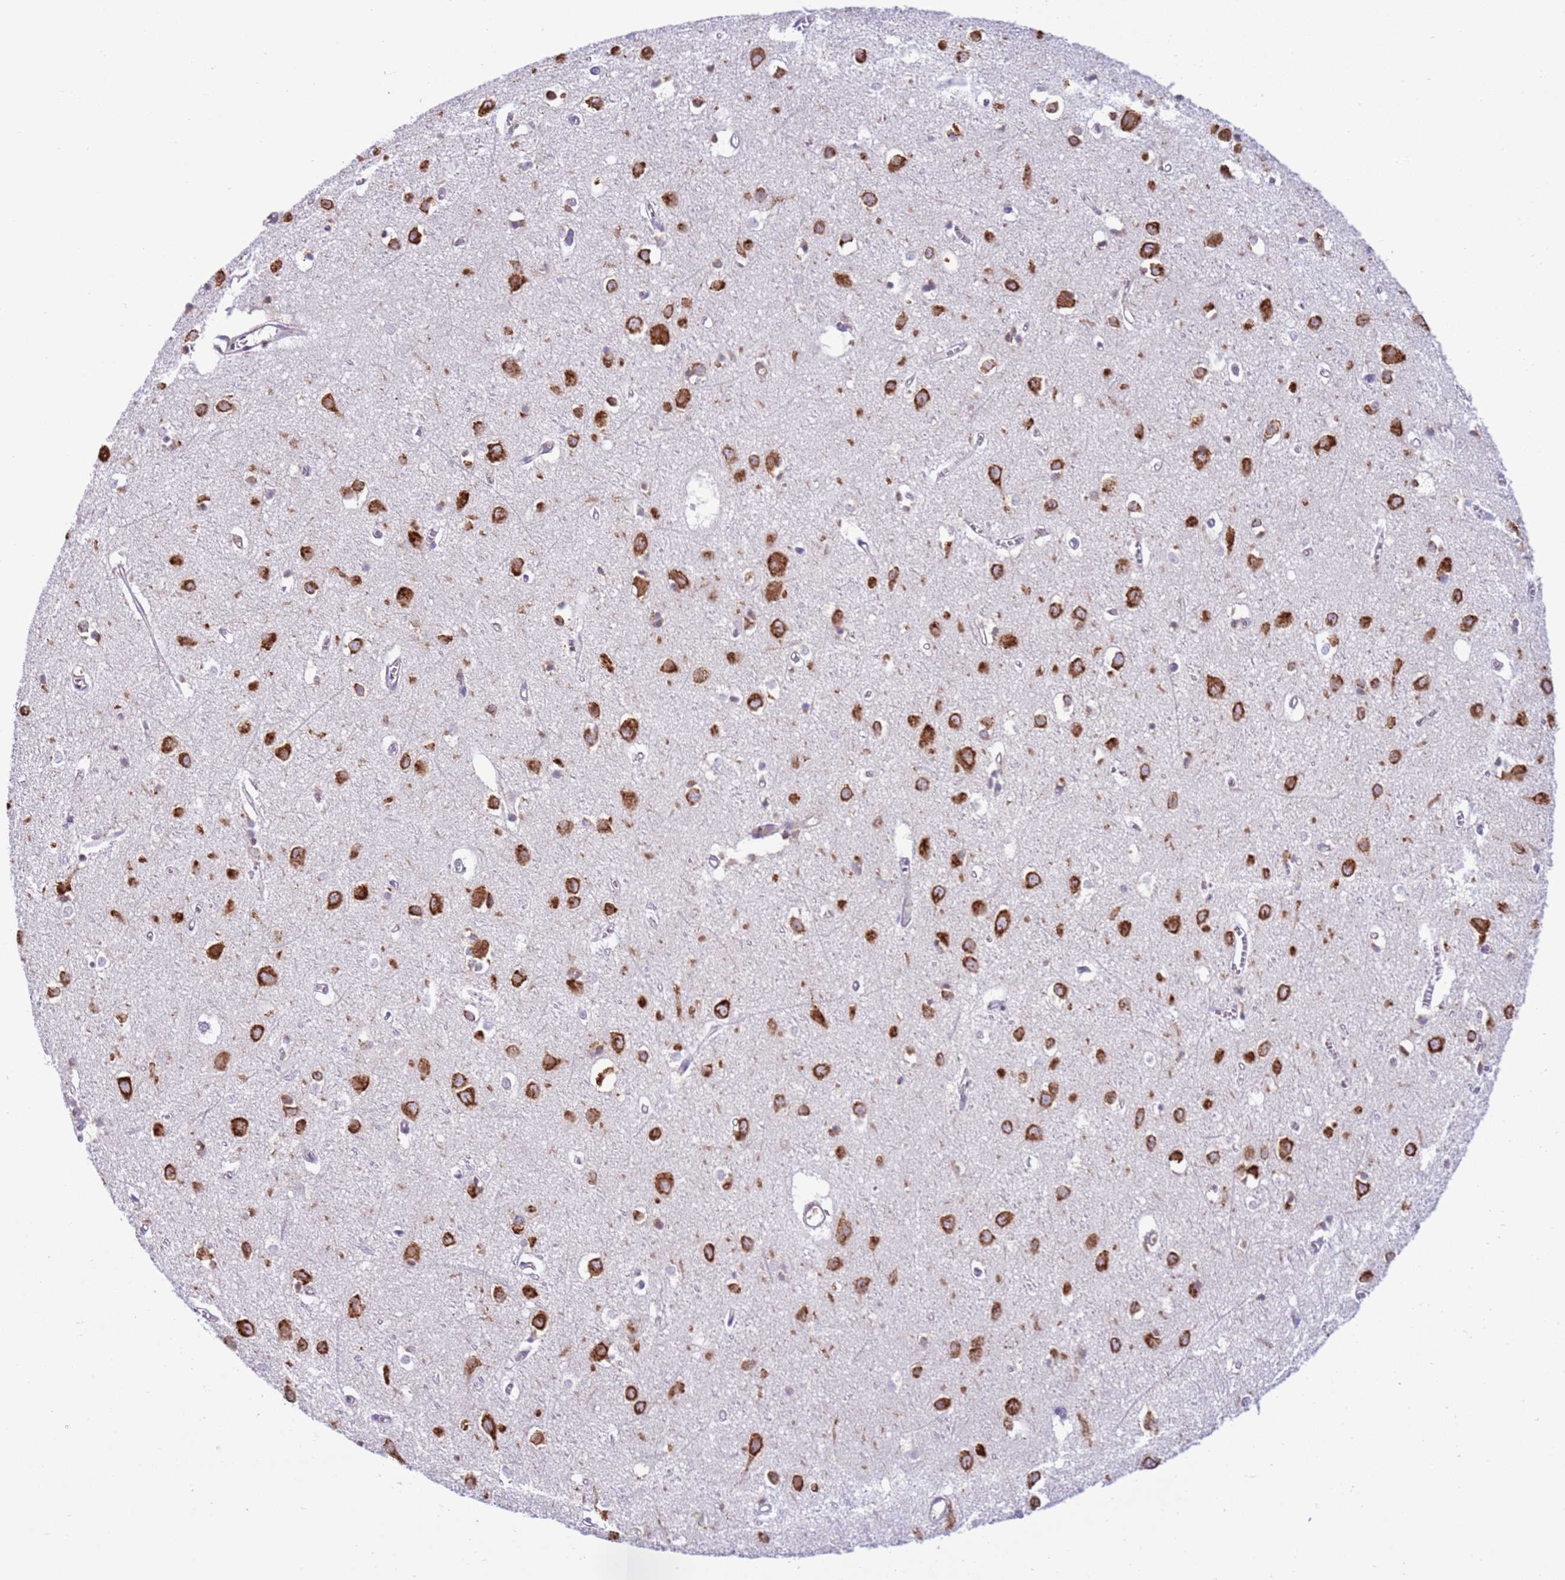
{"staining": {"intensity": "negative", "quantity": "none", "location": "none"}, "tissue": "cerebral cortex", "cell_type": "Endothelial cells", "image_type": "normal", "snomed": [{"axis": "morphology", "description": "Normal tissue, NOS"}, {"axis": "topography", "description": "Cerebral cortex"}], "caption": "A histopathology image of human cerebral cortex is negative for staining in endothelial cells. (DAB immunohistochemistry, high magnification).", "gene": "VARS1", "patient": {"sex": "female", "age": 64}}